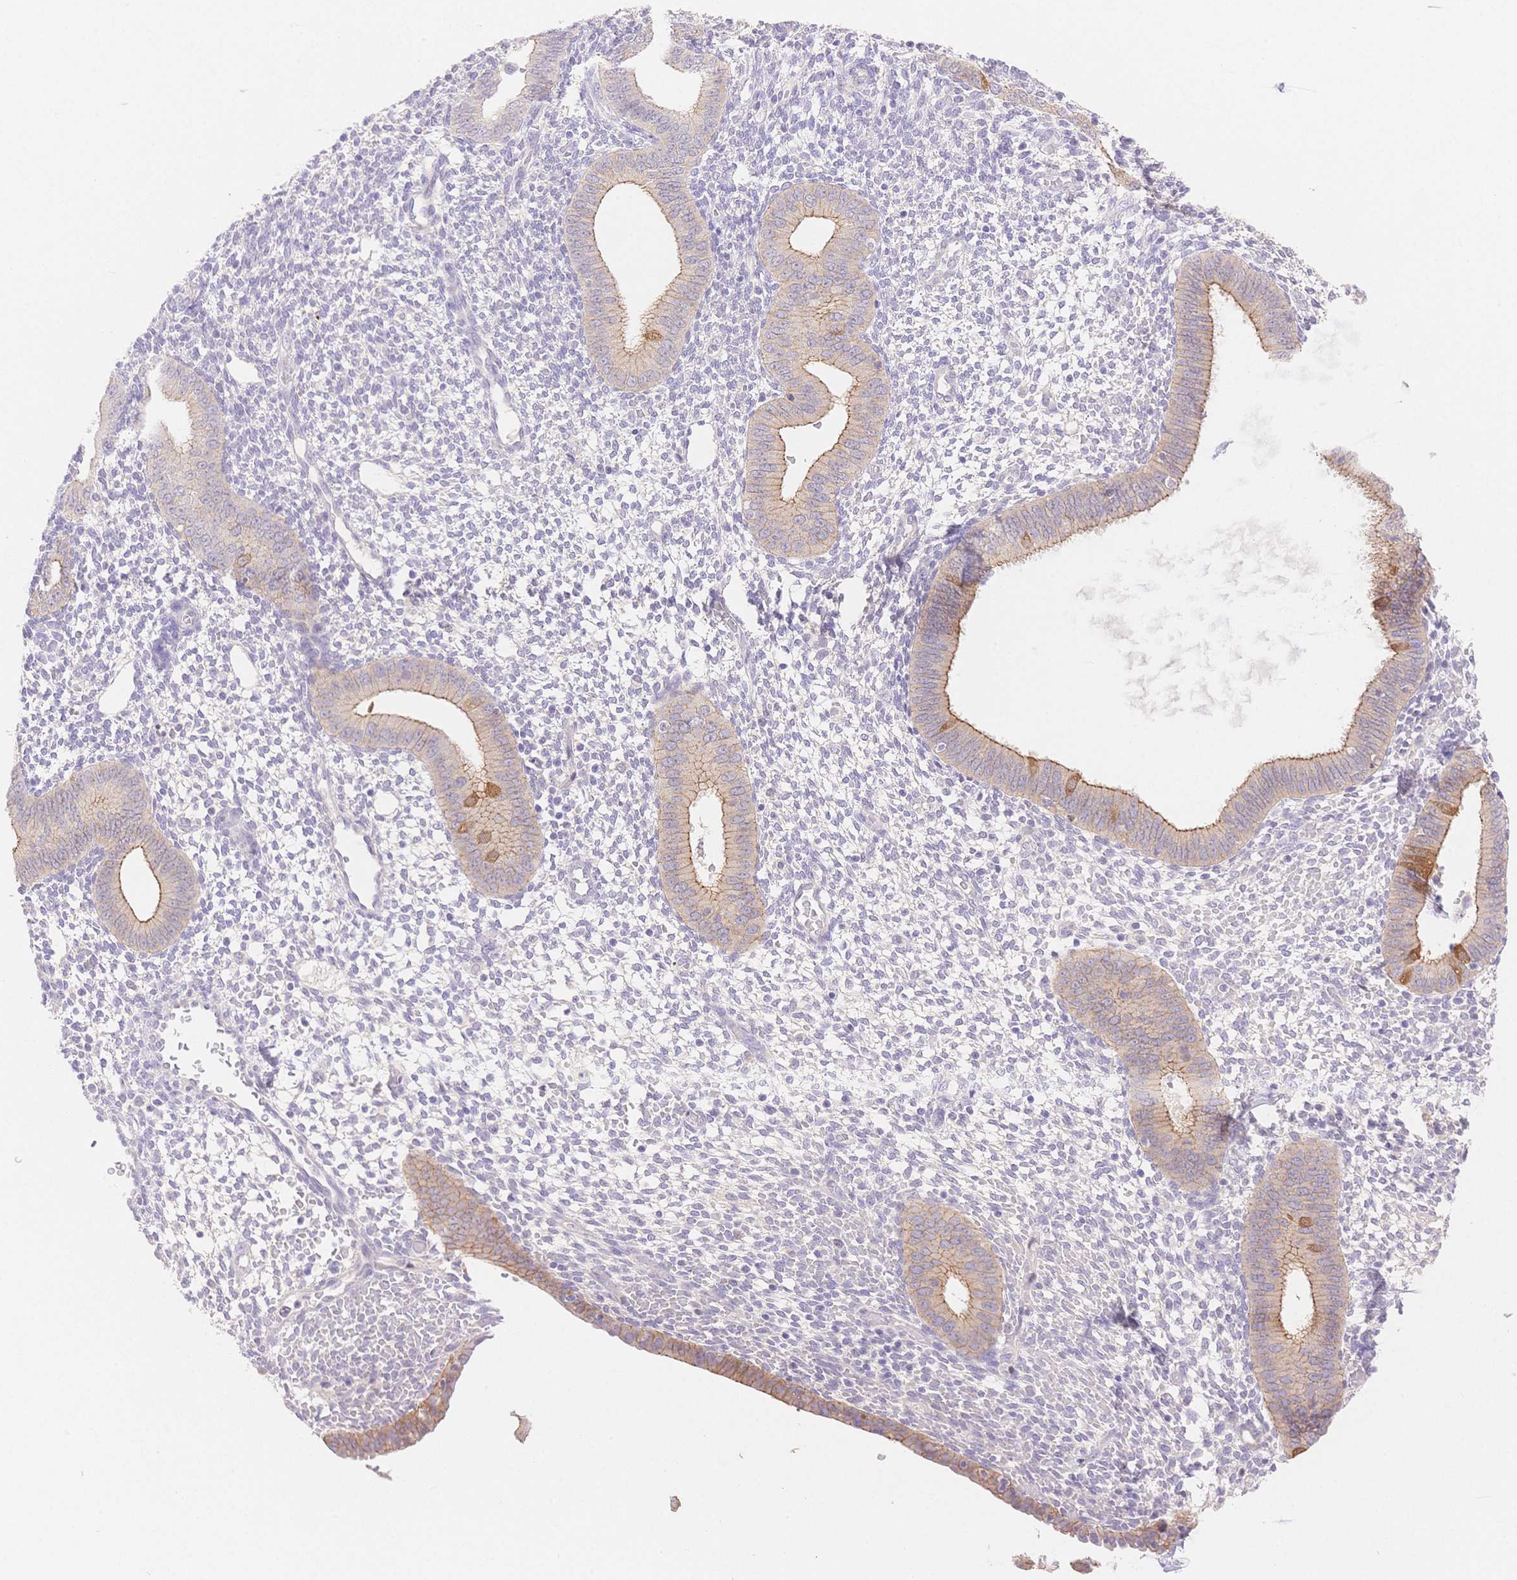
{"staining": {"intensity": "negative", "quantity": "none", "location": "none"}, "tissue": "endometrium", "cell_type": "Cells in endometrial stroma", "image_type": "normal", "snomed": [{"axis": "morphology", "description": "Normal tissue, NOS"}, {"axis": "topography", "description": "Endometrium"}], "caption": "Protein analysis of unremarkable endometrium reveals no significant staining in cells in endometrial stroma.", "gene": "WDR54", "patient": {"sex": "female", "age": 40}}